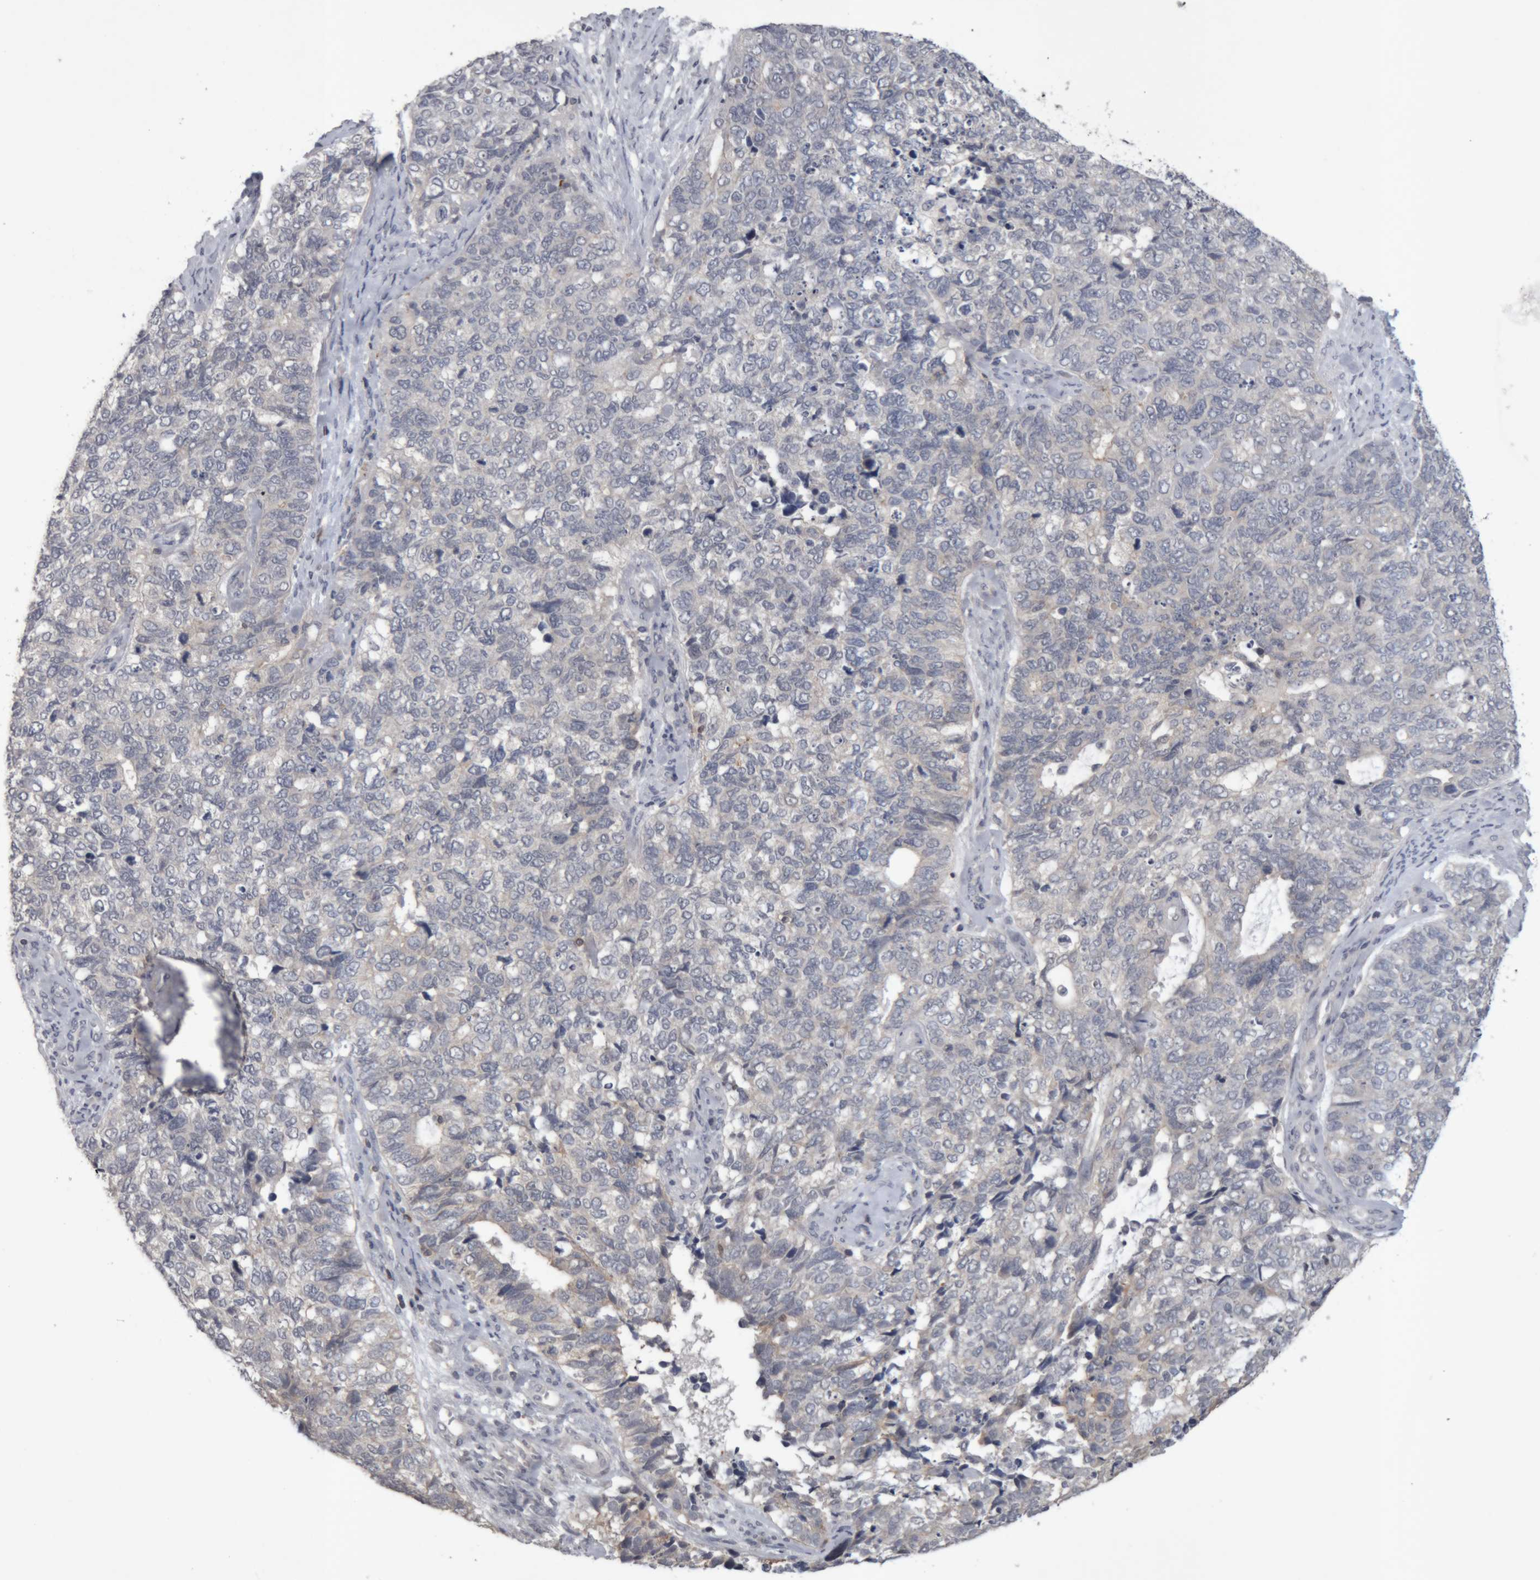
{"staining": {"intensity": "negative", "quantity": "none", "location": "none"}, "tissue": "cervical cancer", "cell_type": "Tumor cells", "image_type": "cancer", "snomed": [{"axis": "morphology", "description": "Squamous cell carcinoma, NOS"}, {"axis": "topography", "description": "Cervix"}], "caption": "Immunohistochemistry (IHC) photomicrograph of neoplastic tissue: human cervical squamous cell carcinoma stained with DAB demonstrates no significant protein expression in tumor cells. (Brightfield microscopy of DAB (3,3'-diaminobenzidine) immunohistochemistry (IHC) at high magnification).", "gene": "NFATC2", "patient": {"sex": "female", "age": 63}}